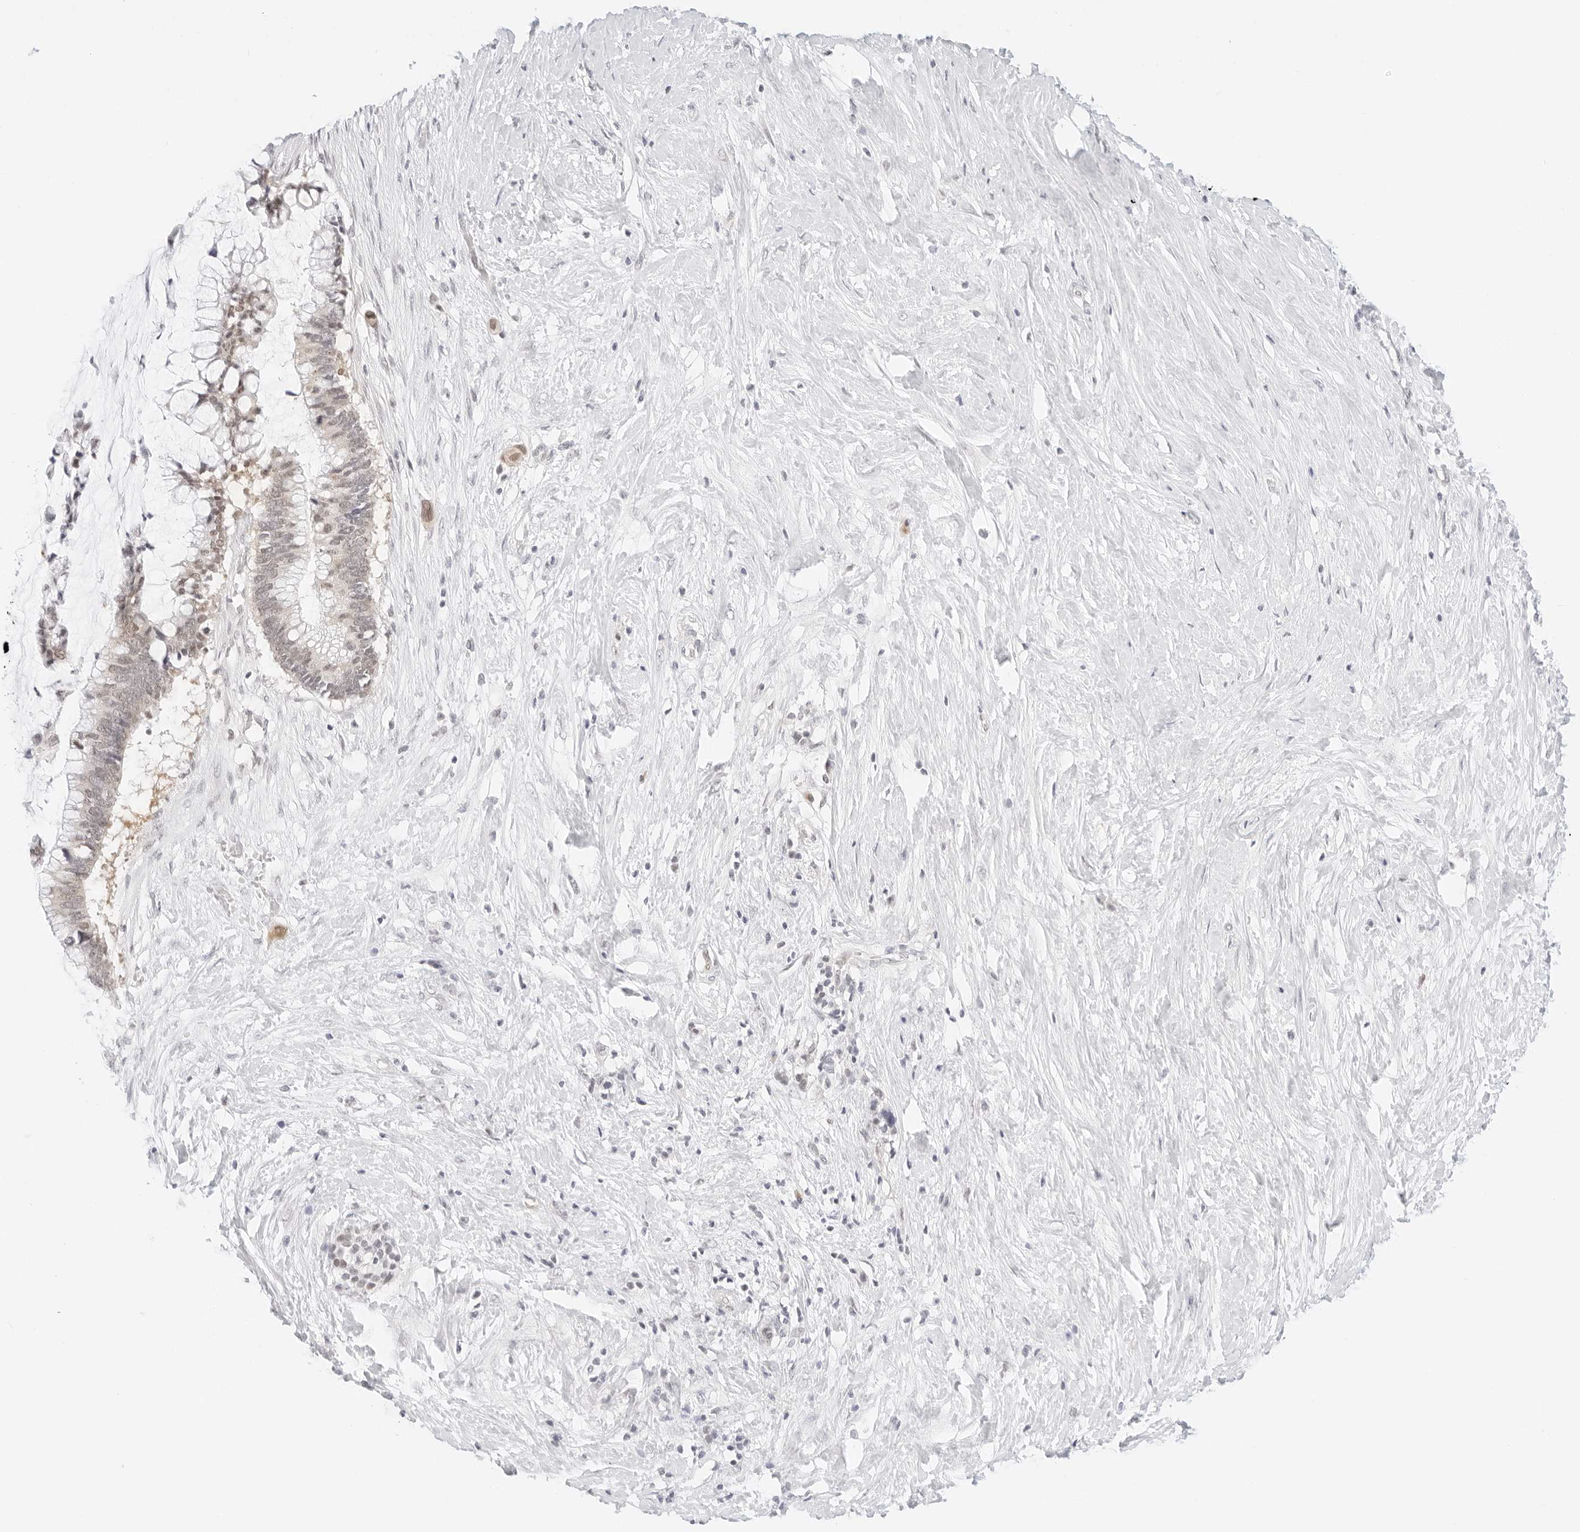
{"staining": {"intensity": "weak", "quantity": "25%-75%", "location": "cytoplasmic/membranous,nuclear"}, "tissue": "pancreatic cancer", "cell_type": "Tumor cells", "image_type": "cancer", "snomed": [{"axis": "morphology", "description": "Adenocarcinoma, NOS"}, {"axis": "topography", "description": "Pancreas"}], "caption": "Weak cytoplasmic/membranous and nuclear positivity for a protein is identified in about 25%-75% of tumor cells of pancreatic cancer using IHC.", "gene": "POLR3C", "patient": {"sex": "male", "age": 41}}